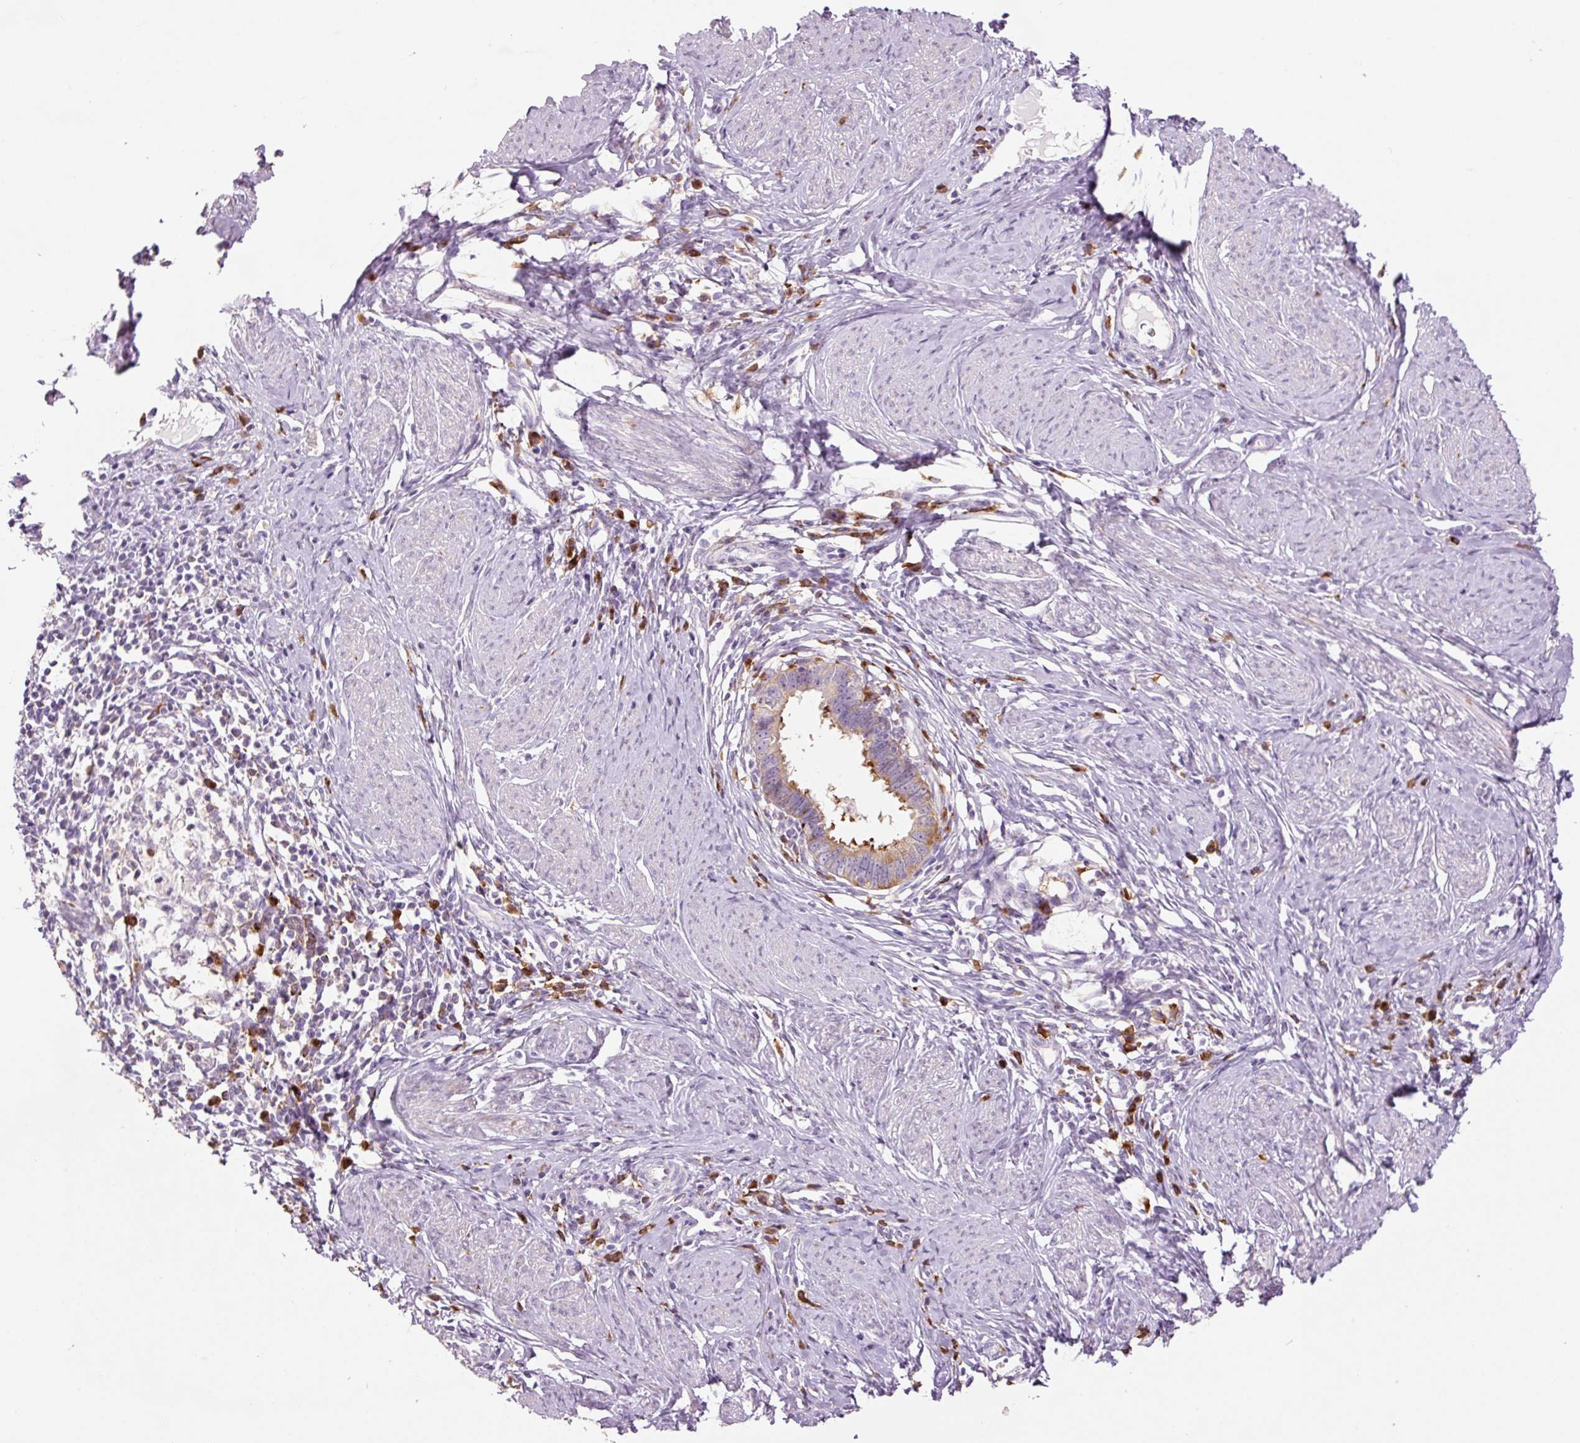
{"staining": {"intensity": "moderate", "quantity": "<25%", "location": "cytoplasmic/membranous"}, "tissue": "cervical cancer", "cell_type": "Tumor cells", "image_type": "cancer", "snomed": [{"axis": "morphology", "description": "Adenocarcinoma, NOS"}, {"axis": "topography", "description": "Cervix"}], "caption": "Cervical cancer stained with DAB (3,3'-diaminobenzidine) immunohistochemistry demonstrates low levels of moderate cytoplasmic/membranous positivity in about <25% of tumor cells.", "gene": "HAX1", "patient": {"sex": "female", "age": 36}}